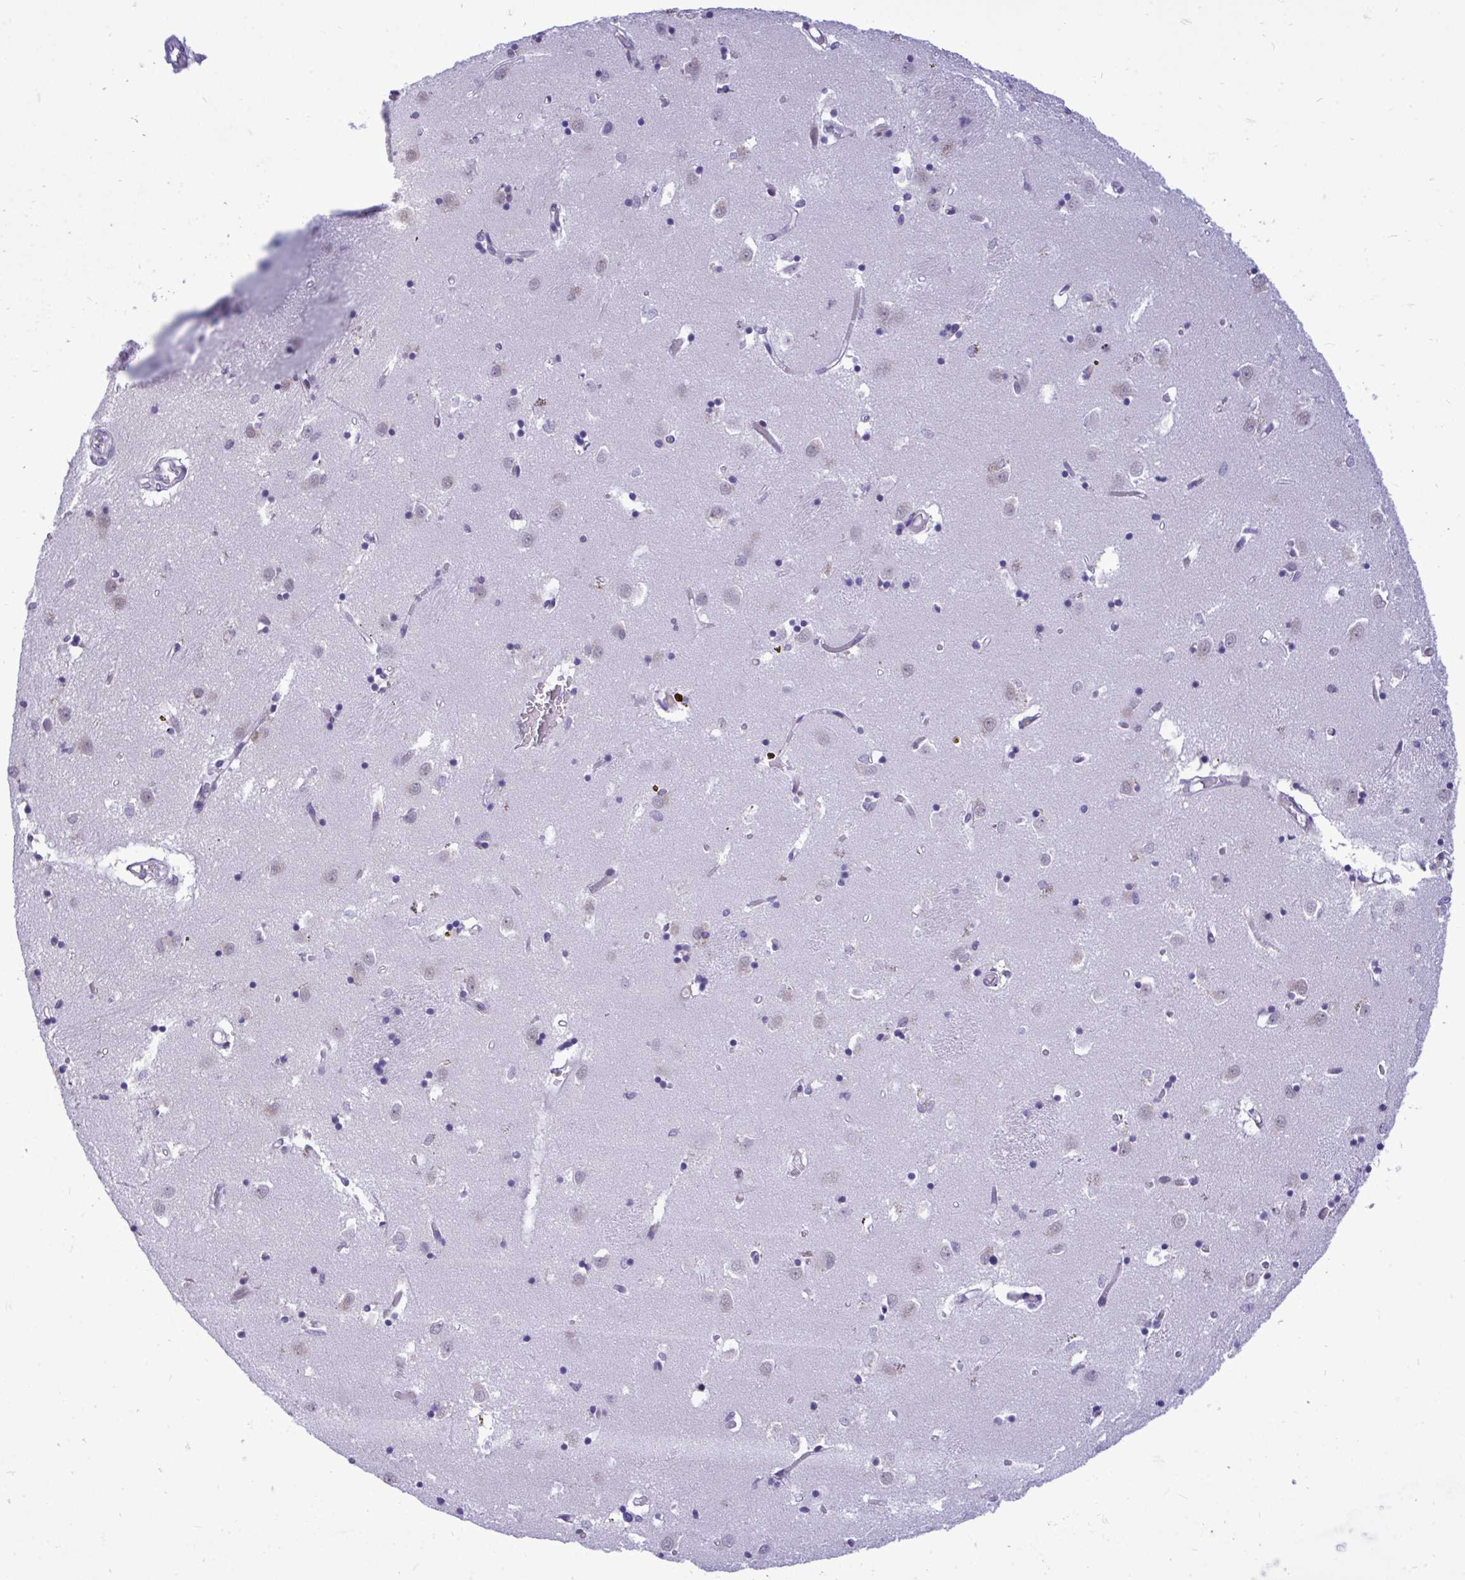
{"staining": {"intensity": "negative", "quantity": "none", "location": "none"}, "tissue": "caudate", "cell_type": "Glial cells", "image_type": "normal", "snomed": [{"axis": "morphology", "description": "Normal tissue, NOS"}, {"axis": "topography", "description": "Lateral ventricle wall"}], "caption": "An image of human caudate is negative for staining in glial cells. Nuclei are stained in blue.", "gene": "C1QL2", "patient": {"sex": "male", "age": 70}}